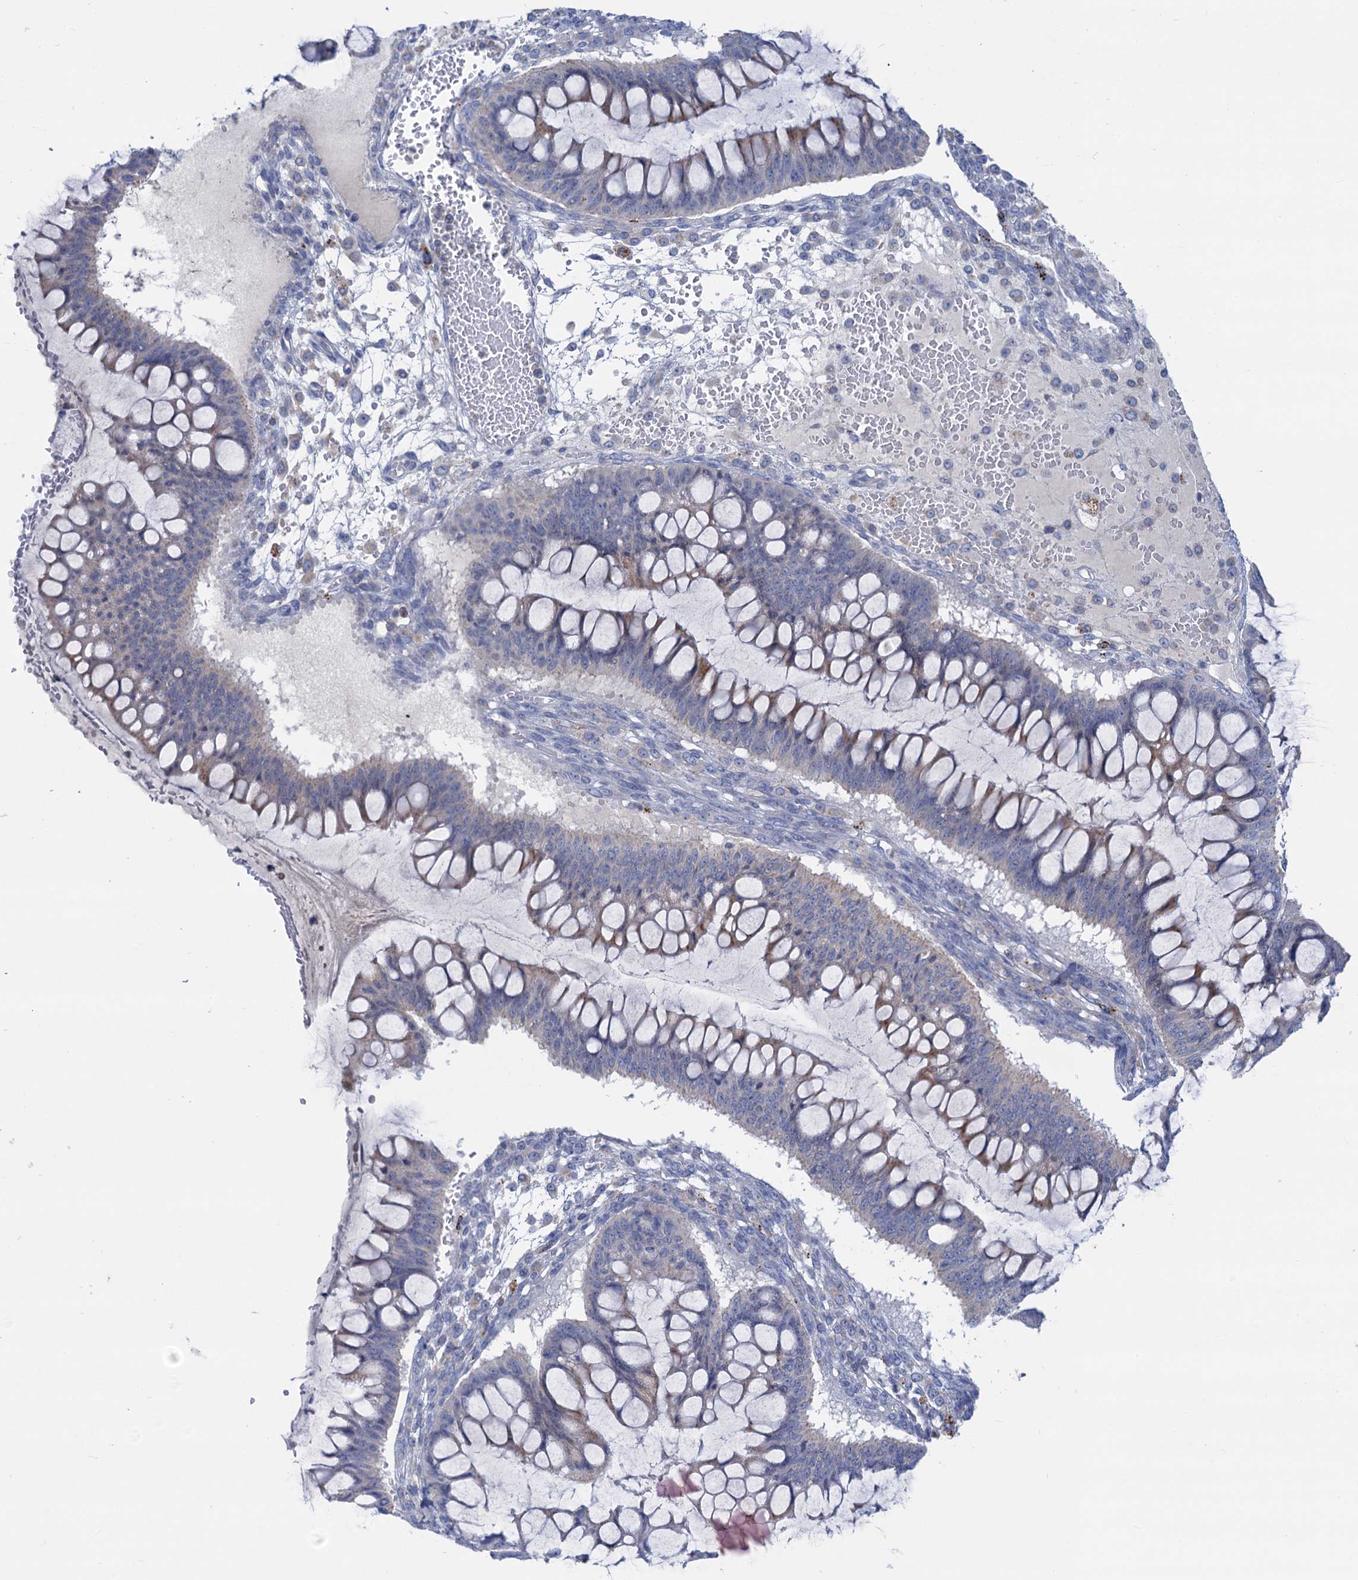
{"staining": {"intensity": "negative", "quantity": "none", "location": "none"}, "tissue": "ovarian cancer", "cell_type": "Tumor cells", "image_type": "cancer", "snomed": [{"axis": "morphology", "description": "Cystadenocarcinoma, mucinous, NOS"}, {"axis": "topography", "description": "Ovary"}], "caption": "A photomicrograph of human ovarian cancer is negative for staining in tumor cells.", "gene": "ANKS3", "patient": {"sex": "female", "age": 73}}